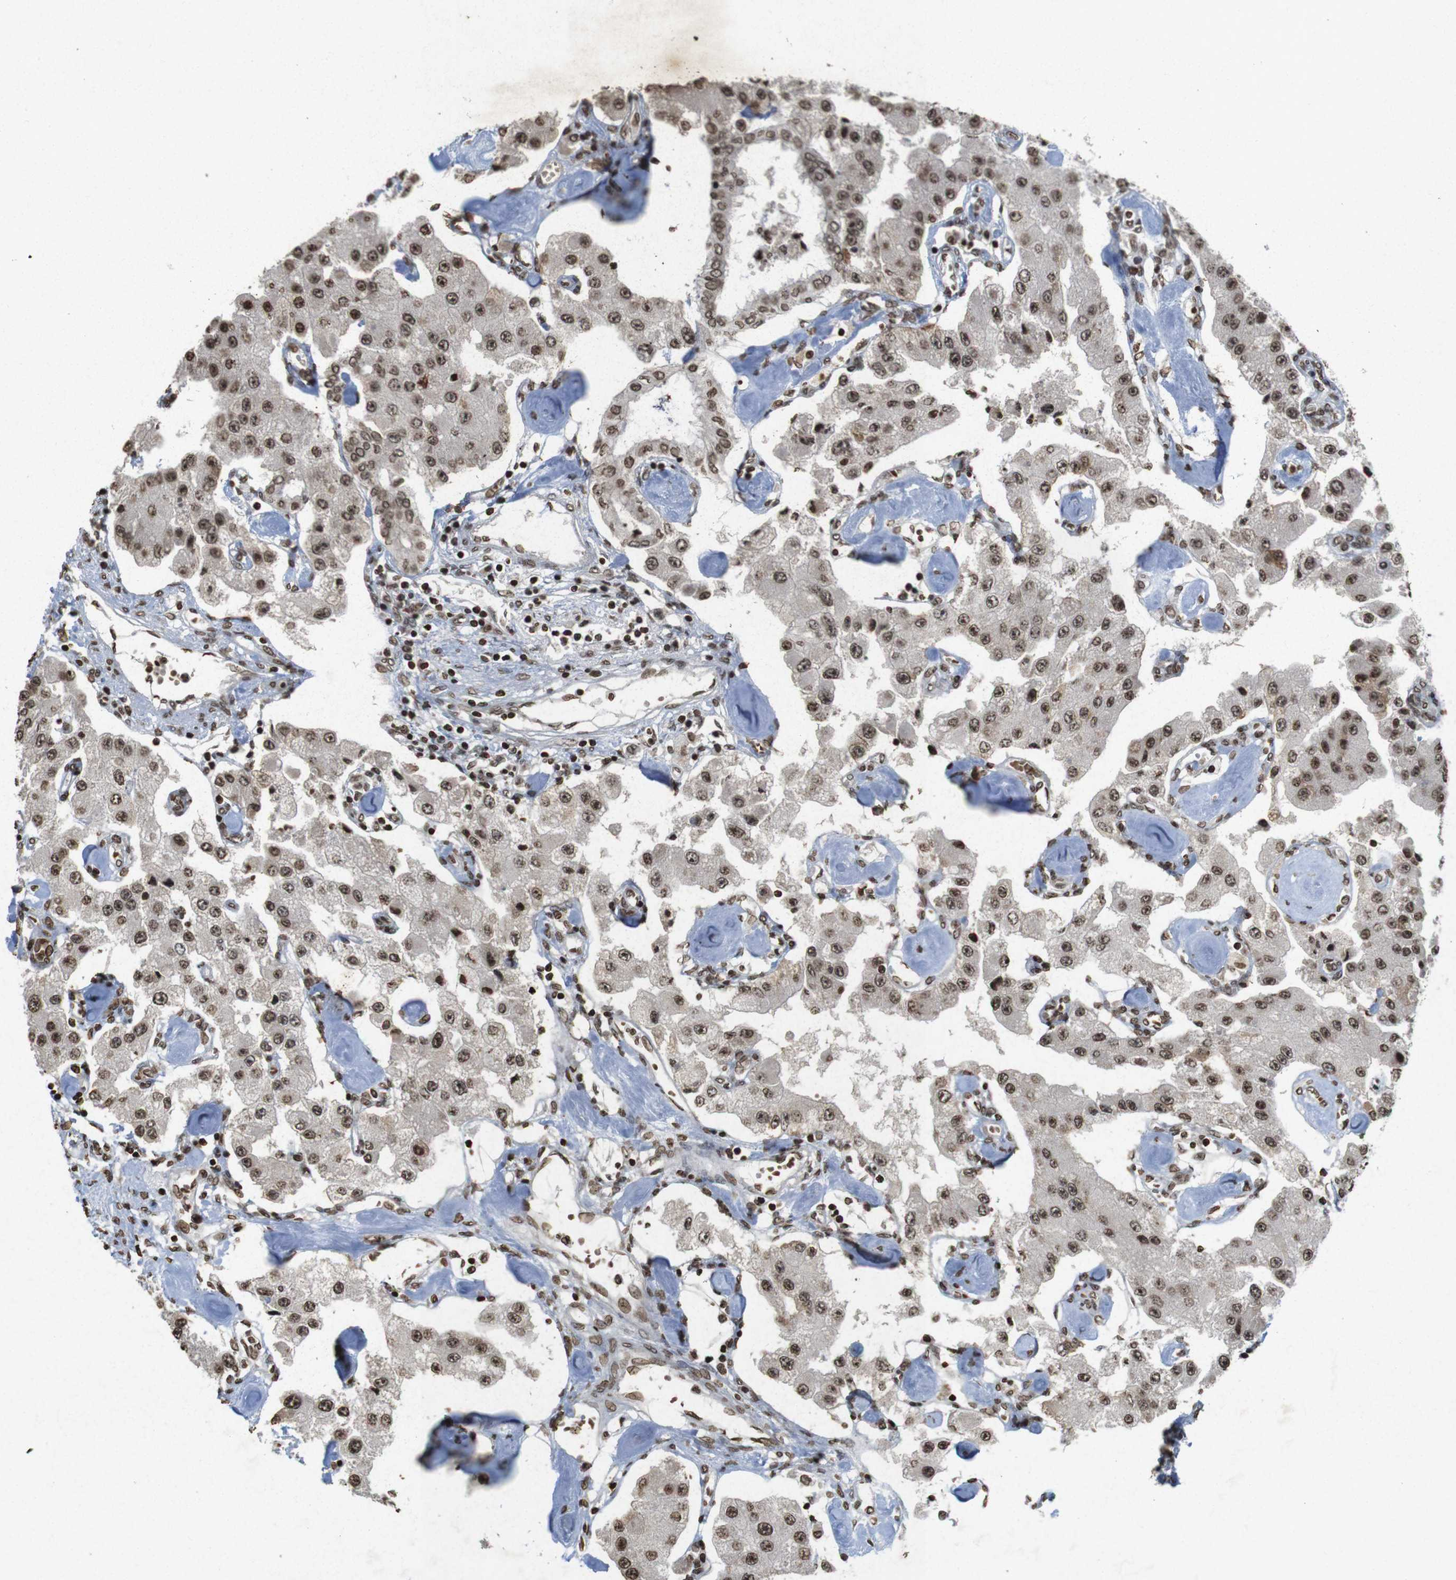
{"staining": {"intensity": "strong", "quantity": ">75%", "location": "cytoplasmic/membranous,nuclear"}, "tissue": "carcinoid", "cell_type": "Tumor cells", "image_type": "cancer", "snomed": [{"axis": "morphology", "description": "Carcinoid, malignant, NOS"}, {"axis": "topography", "description": "Pancreas"}], "caption": "Strong cytoplasmic/membranous and nuclear staining for a protein is appreciated in about >75% of tumor cells of carcinoid using IHC.", "gene": "FOXA3", "patient": {"sex": "male", "age": 41}}